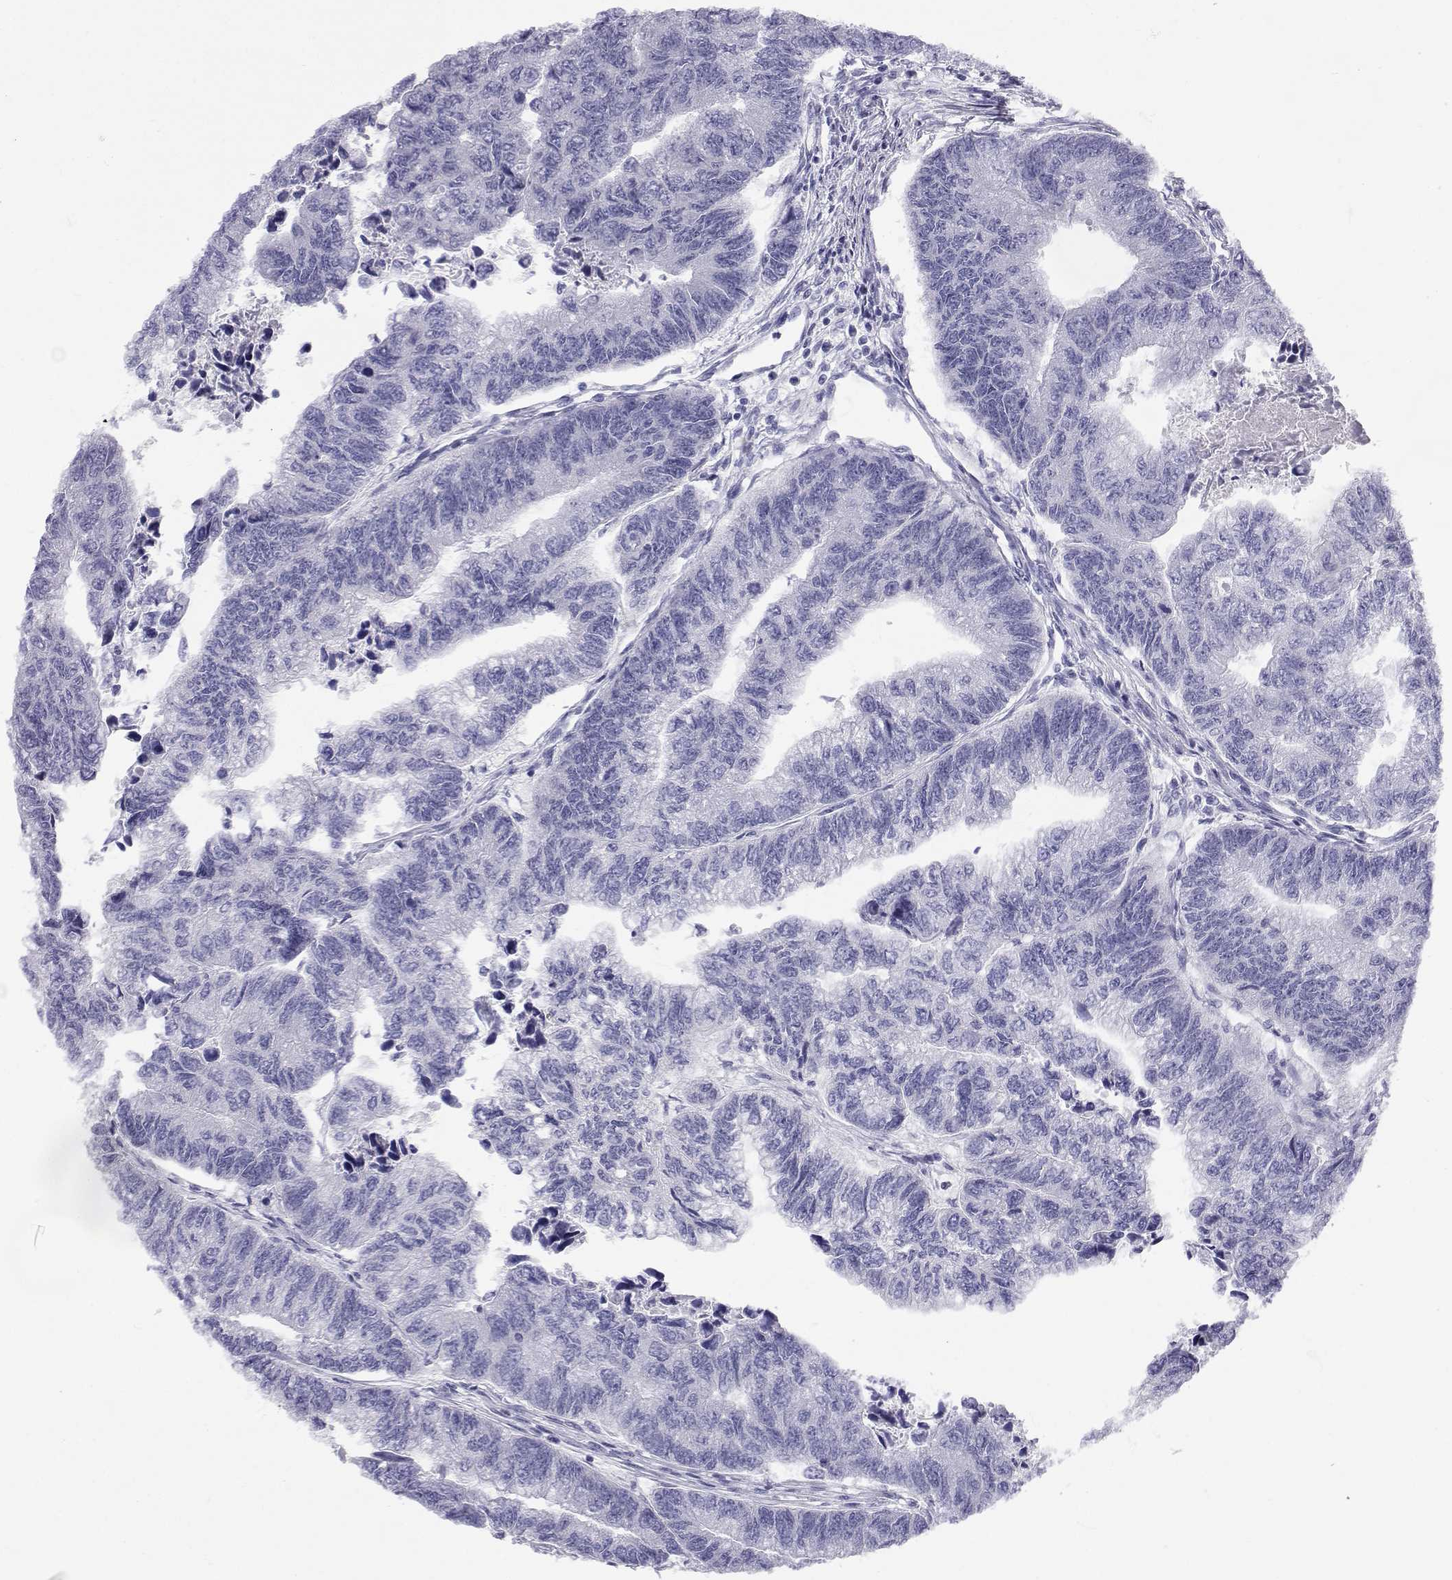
{"staining": {"intensity": "negative", "quantity": "none", "location": "none"}, "tissue": "colorectal cancer", "cell_type": "Tumor cells", "image_type": "cancer", "snomed": [{"axis": "morphology", "description": "Adenocarcinoma, NOS"}, {"axis": "topography", "description": "Colon"}], "caption": "Immunohistochemistry (IHC) of human adenocarcinoma (colorectal) shows no positivity in tumor cells. The staining is performed using DAB (3,3'-diaminobenzidine) brown chromogen with nuclei counter-stained in using hematoxylin.", "gene": "SLC6A3", "patient": {"sex": "female", "age": 65}}